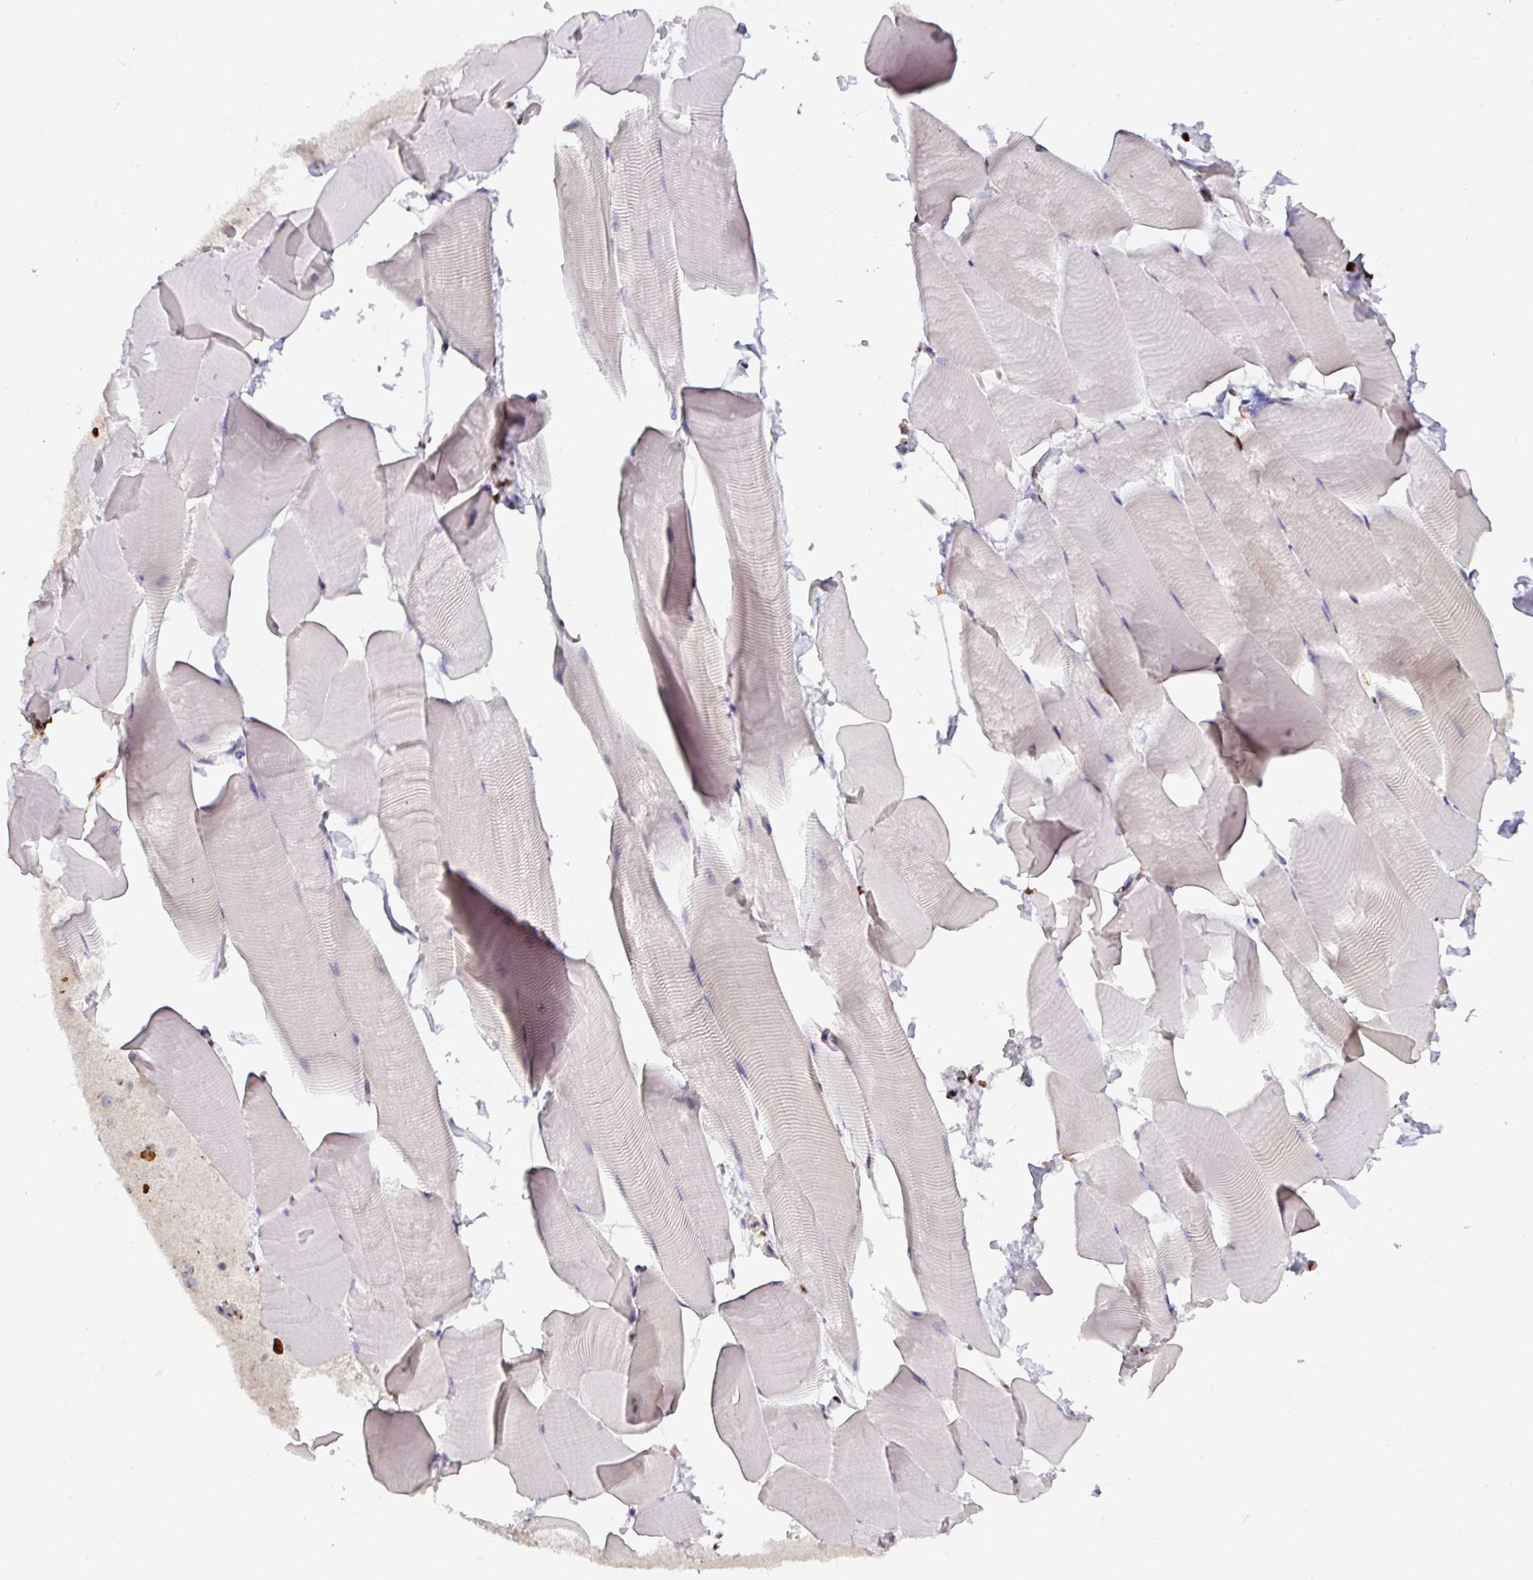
{"staining": {"intensity": "negative", "quantity": "none", "location": "none"}, "tissue": "skeletal muscle", "cell_type": "Myocytes", "image_type": "normal", "snomed": [{"axis": "morphology", "description": "Normal tissue, NOS"}, {"axis": "topography", "description": "Skeletal muscle"}], "caption": "Immunohistochemistry image of unremarkable skeletal muscle stained for a protein (brown), which shows no expression in myocytes. The staining is performed using DAB (3,3'-diaminobenzidine) brown chromogen with nuclei counter-stained in using hematoxylin.", "gene": "SAMHD1", "patient": {"sex": "male", "age": 25}}